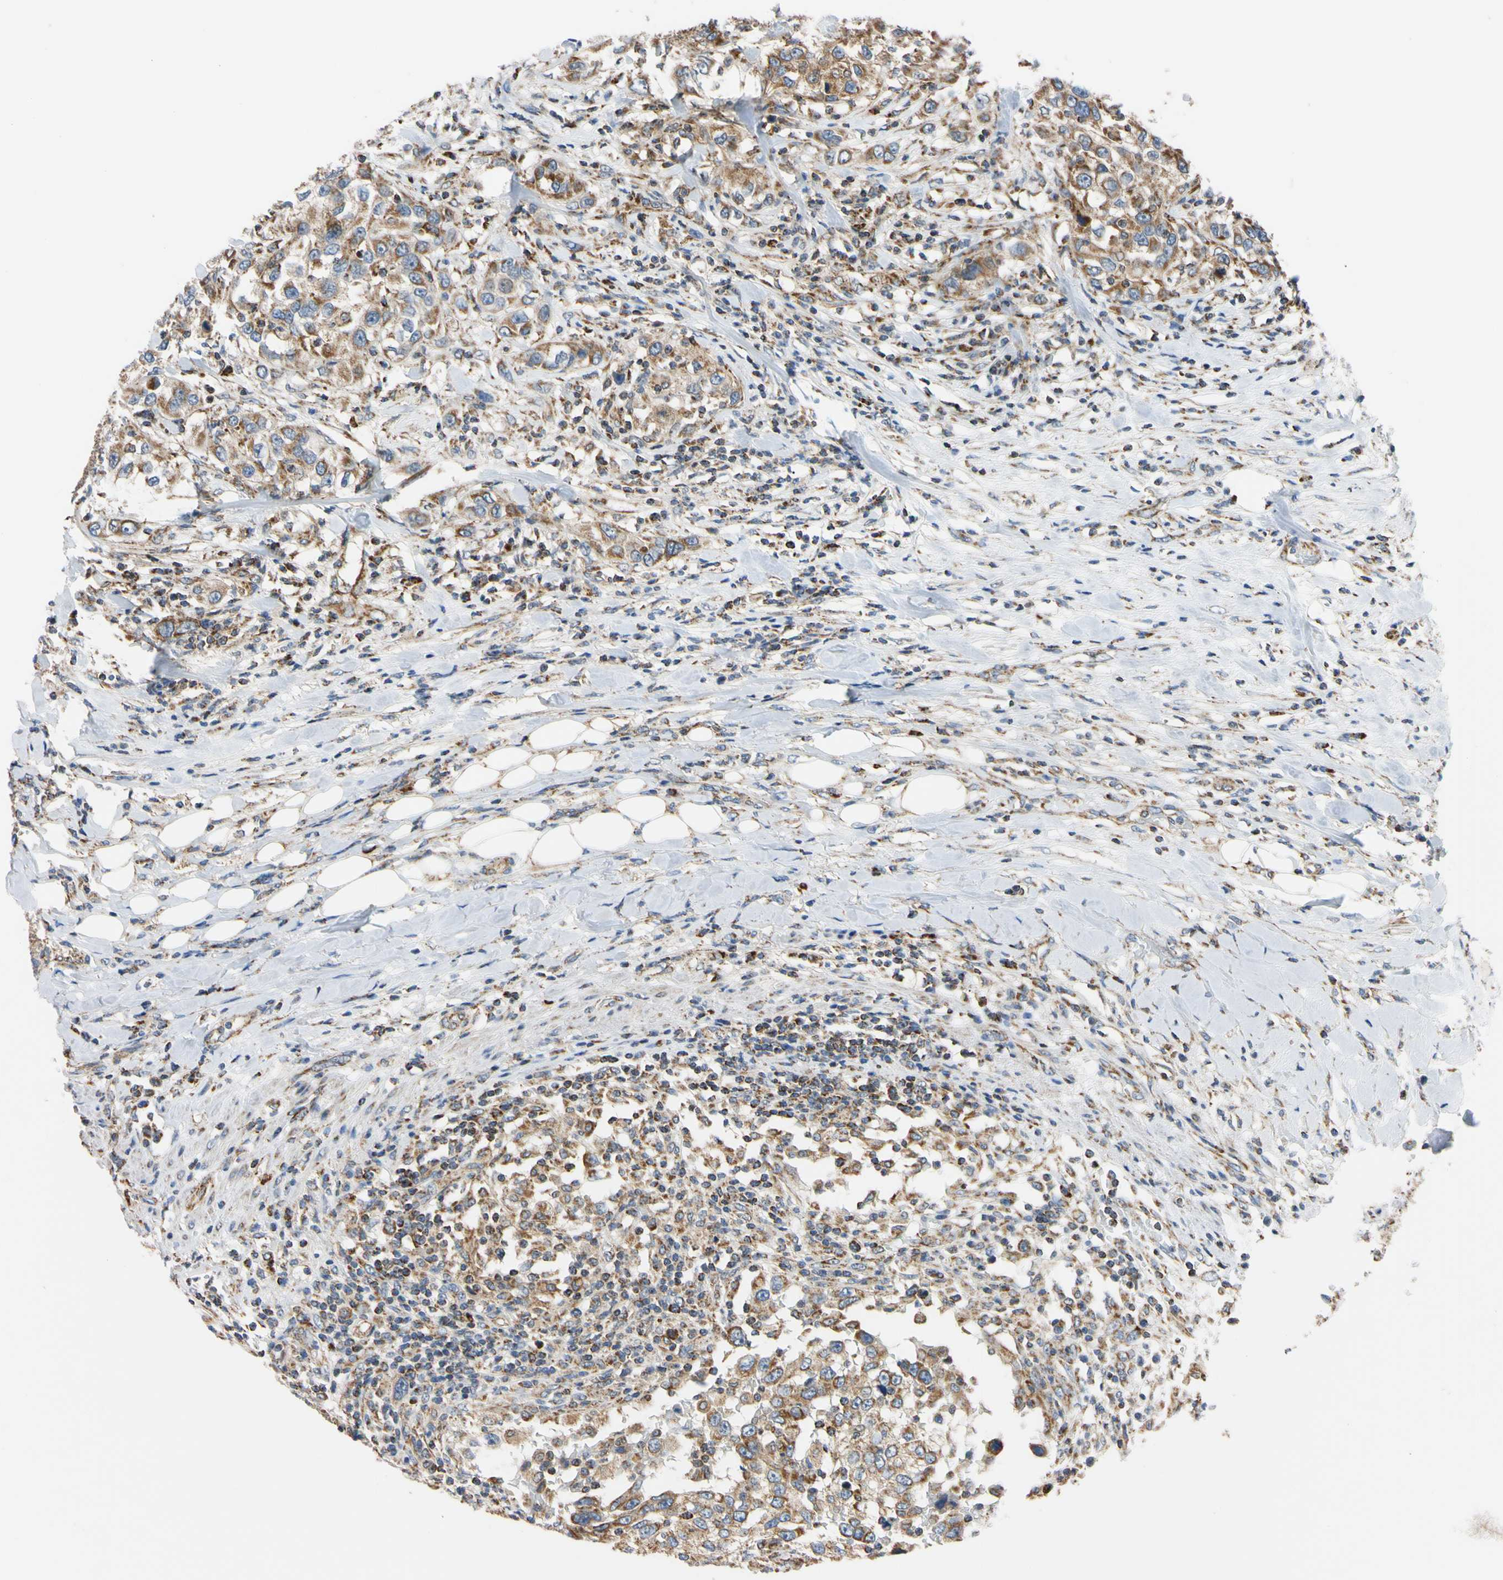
{"staining": {"intensity": "moderate", "quantity": ">75%", "location": "cytoplasmic/membranous"}, "tissue": "urothelial cancer", "cell_type": "Tumor cells", "image_type": "cancer", "snomed": [{"axis": "morphology", "description": "Urothelial carcinoma, High grade"}, {"axis": "topography", "description": "Urinary bladder"}], "caption": "Immunohistochemical staining of human urothelial carcinoma (high-grade) demonstrates moderate cytoplasmic/membranous protein positivity in approximately >75% of tumor cells.", "gene": "CLPP", "patient": {"sex": "female", "age": 80}}